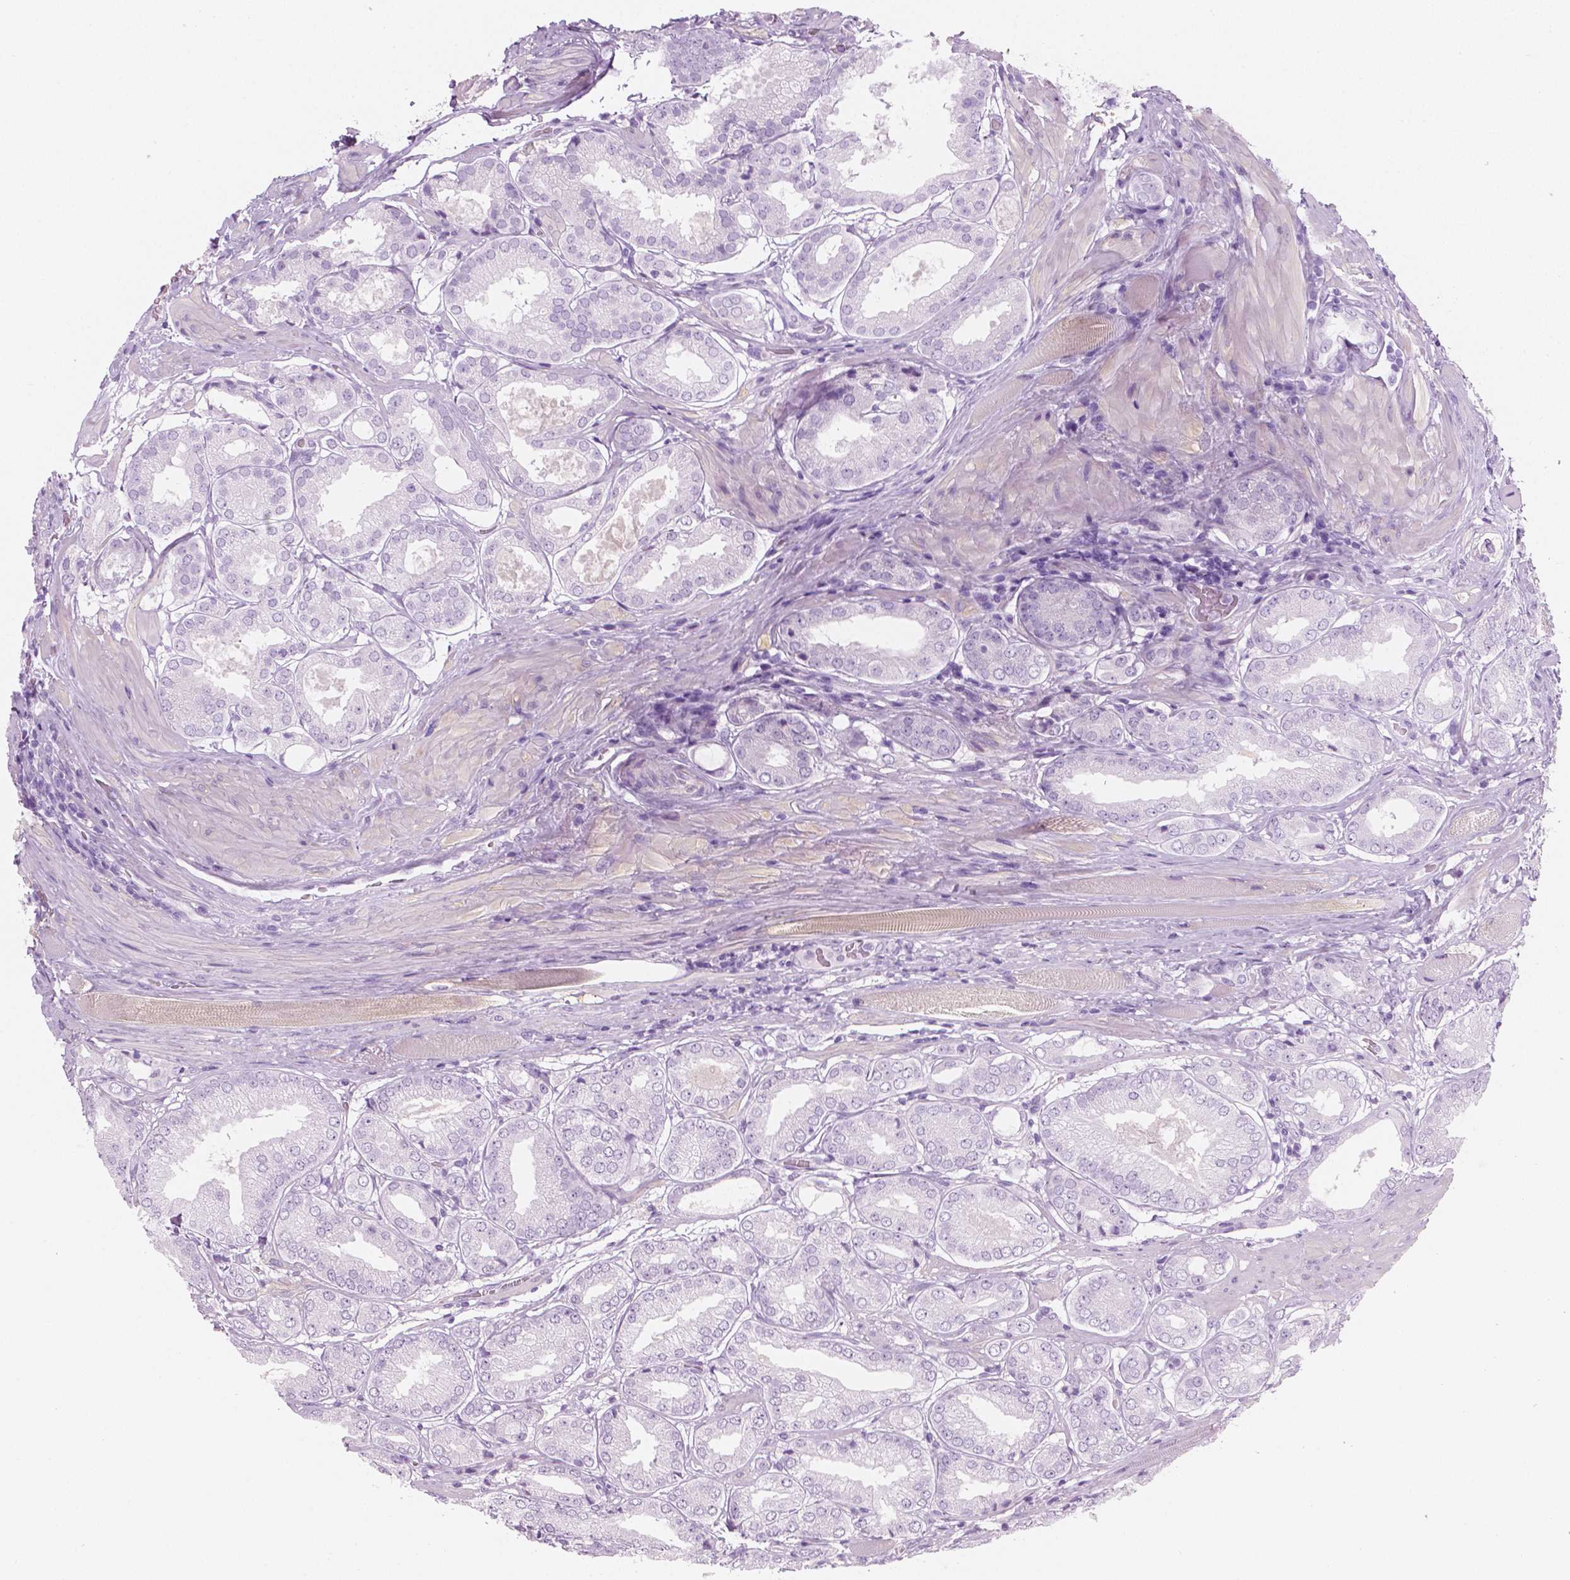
{"staining": {"intensity": "negative", "quantity": "none", "location": "none"}, "tissue": "prostate cancer", "cell_type": "Tumor cells", "image_type": "cancer", "snomed": [{"axis": "morphology", "description": "Adenocarcinoma, NOS"}, {"axis": "topography", "description": "Prostate"}], "caption": "Prostate adenocarcinoma was stained to show a protein in brown. There is no significant expression in tumor cells. (DAB immunohistochemistry (IHC) with hematoxylin counter stain).", "gene": "PLIN4", "patient": {"sex": "male", "age": 63}}